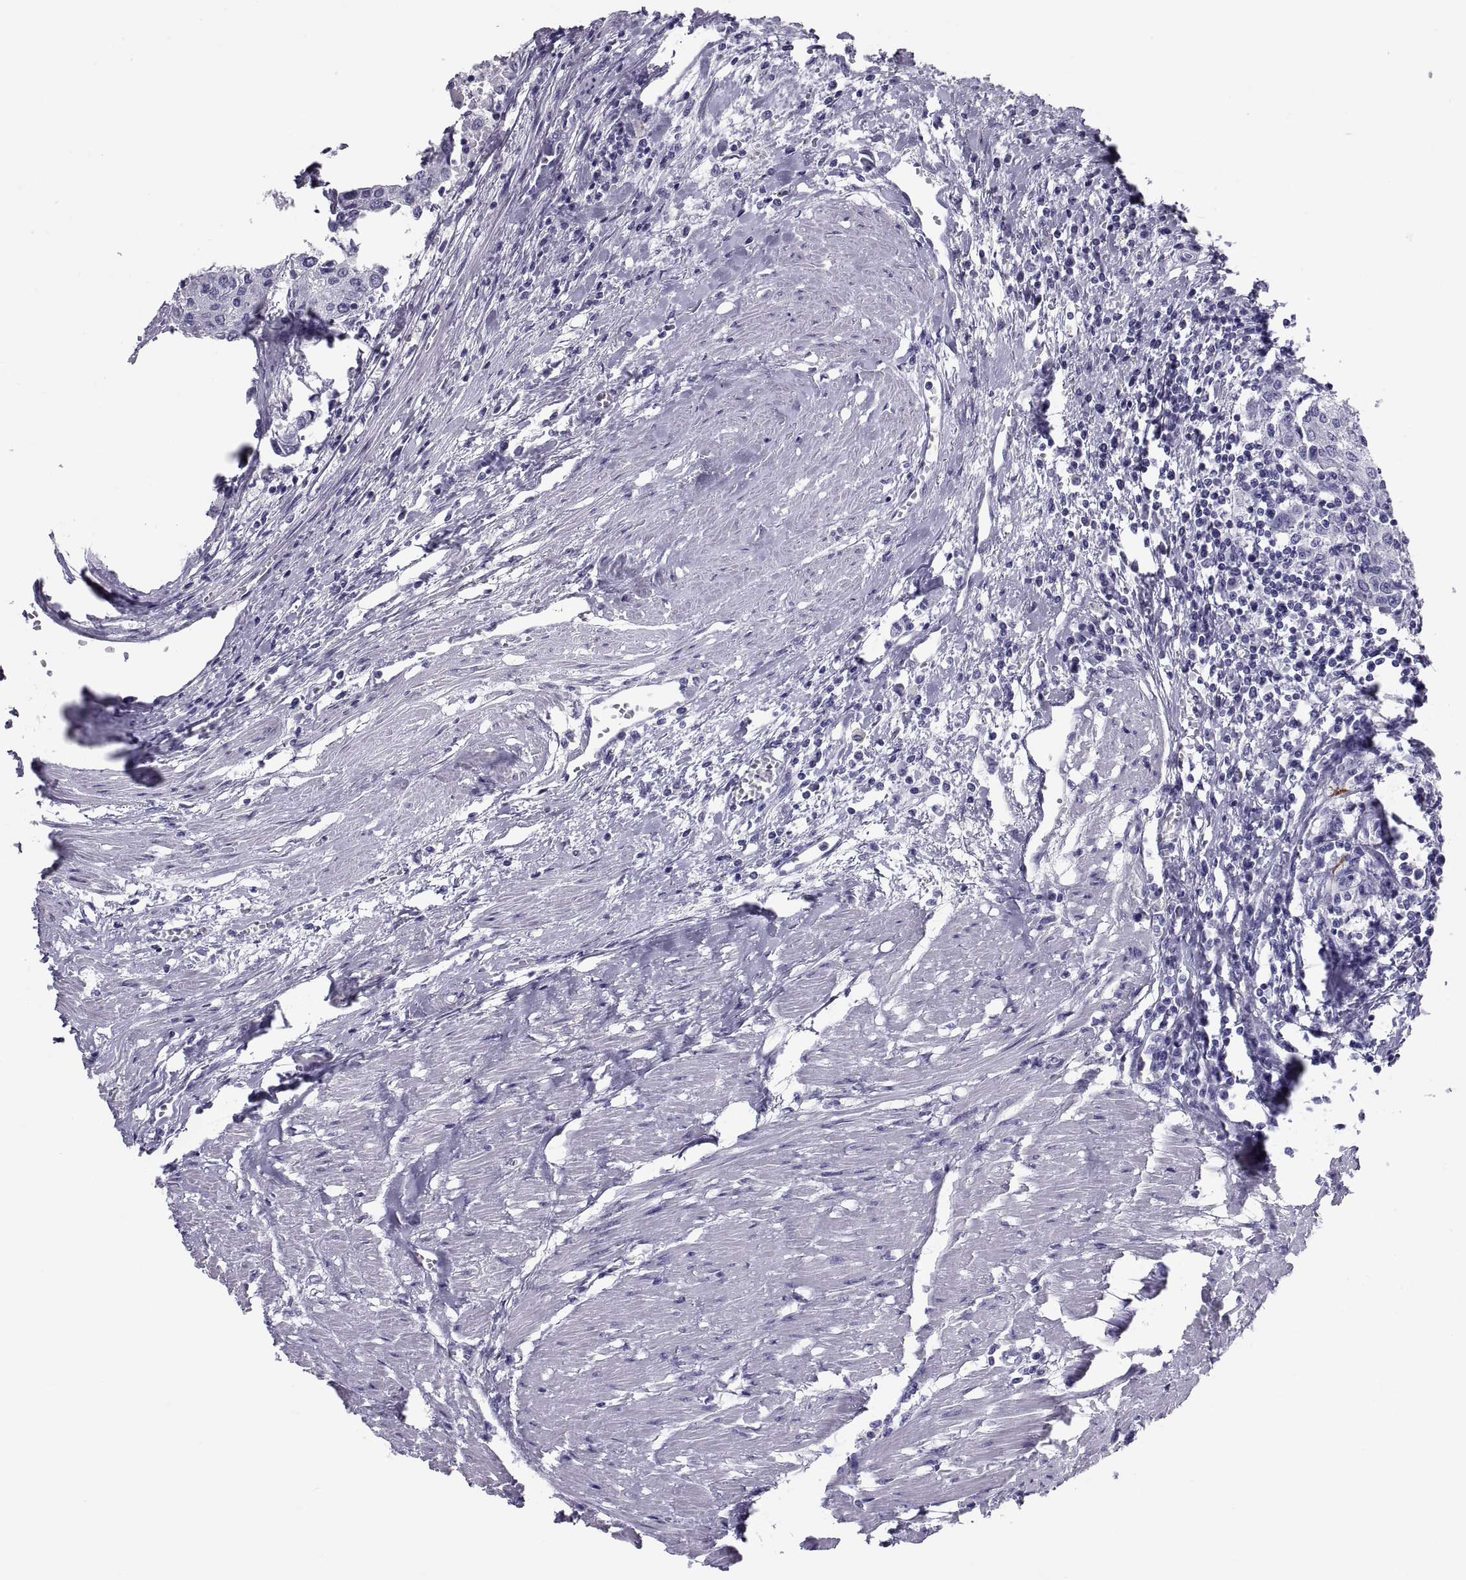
{"staining": {"intensity": "negative", "quantity": "none", "location": "none"}, "tissue": "urothelial cancer", "cell_type": "Tumor cells", "image_type": "cancer", "snomed": [{"axis": "morphology", "description": "Urothelial carcinoma, High grade"}, {"axis": "topography", "description": "Urinary bladder"}], "caption": "Immunohistochemical staining of human urothelial cancer demonstrates no significant positivity in tumor cells. (Immunohistochemistry, brightfield microscopy, high magnification).", "gene": "DEFB129", "patient": {"sex": "female", "age": 85}}